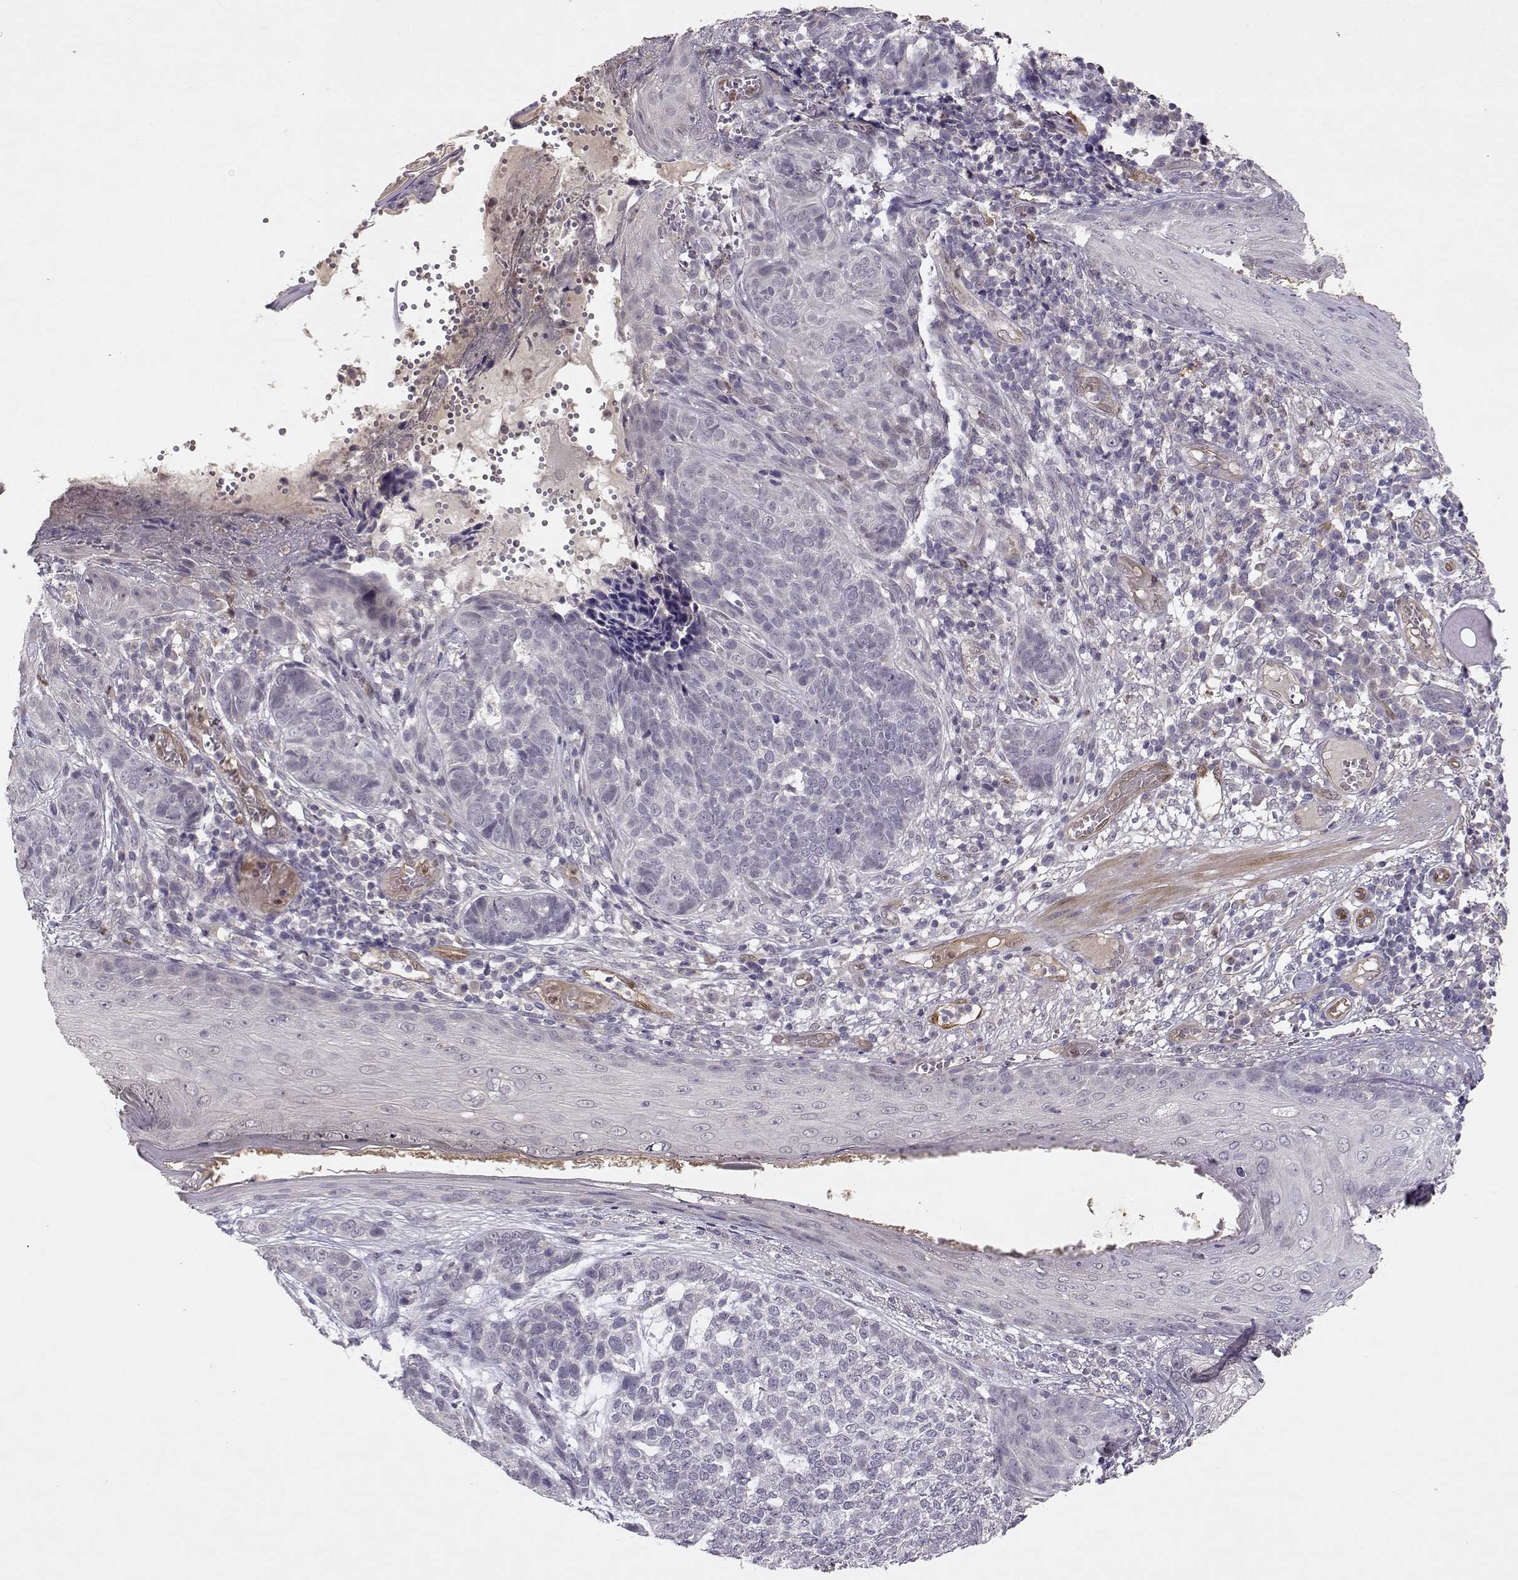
{"staining": {"intensity": "negative", "quantity": "none", "location": "none"}, "tissue": "skin cancer", "cell_type": "Tumor cells", "image_type": "cancer", "snomed": [{"axis": "morphology", "description": "Basal cell carcinoma"}, {"axis": "topography", "description": "Skin"}], "caption": "This image is of basal cell carcinoma (skin) stained with immunohistochemistry to label a protein in brown with the nuclei are counter-stained blue. There is no positivity in tumor cells.", "gene": "BMX", "patient": {"sex": "female", "age": 69}}